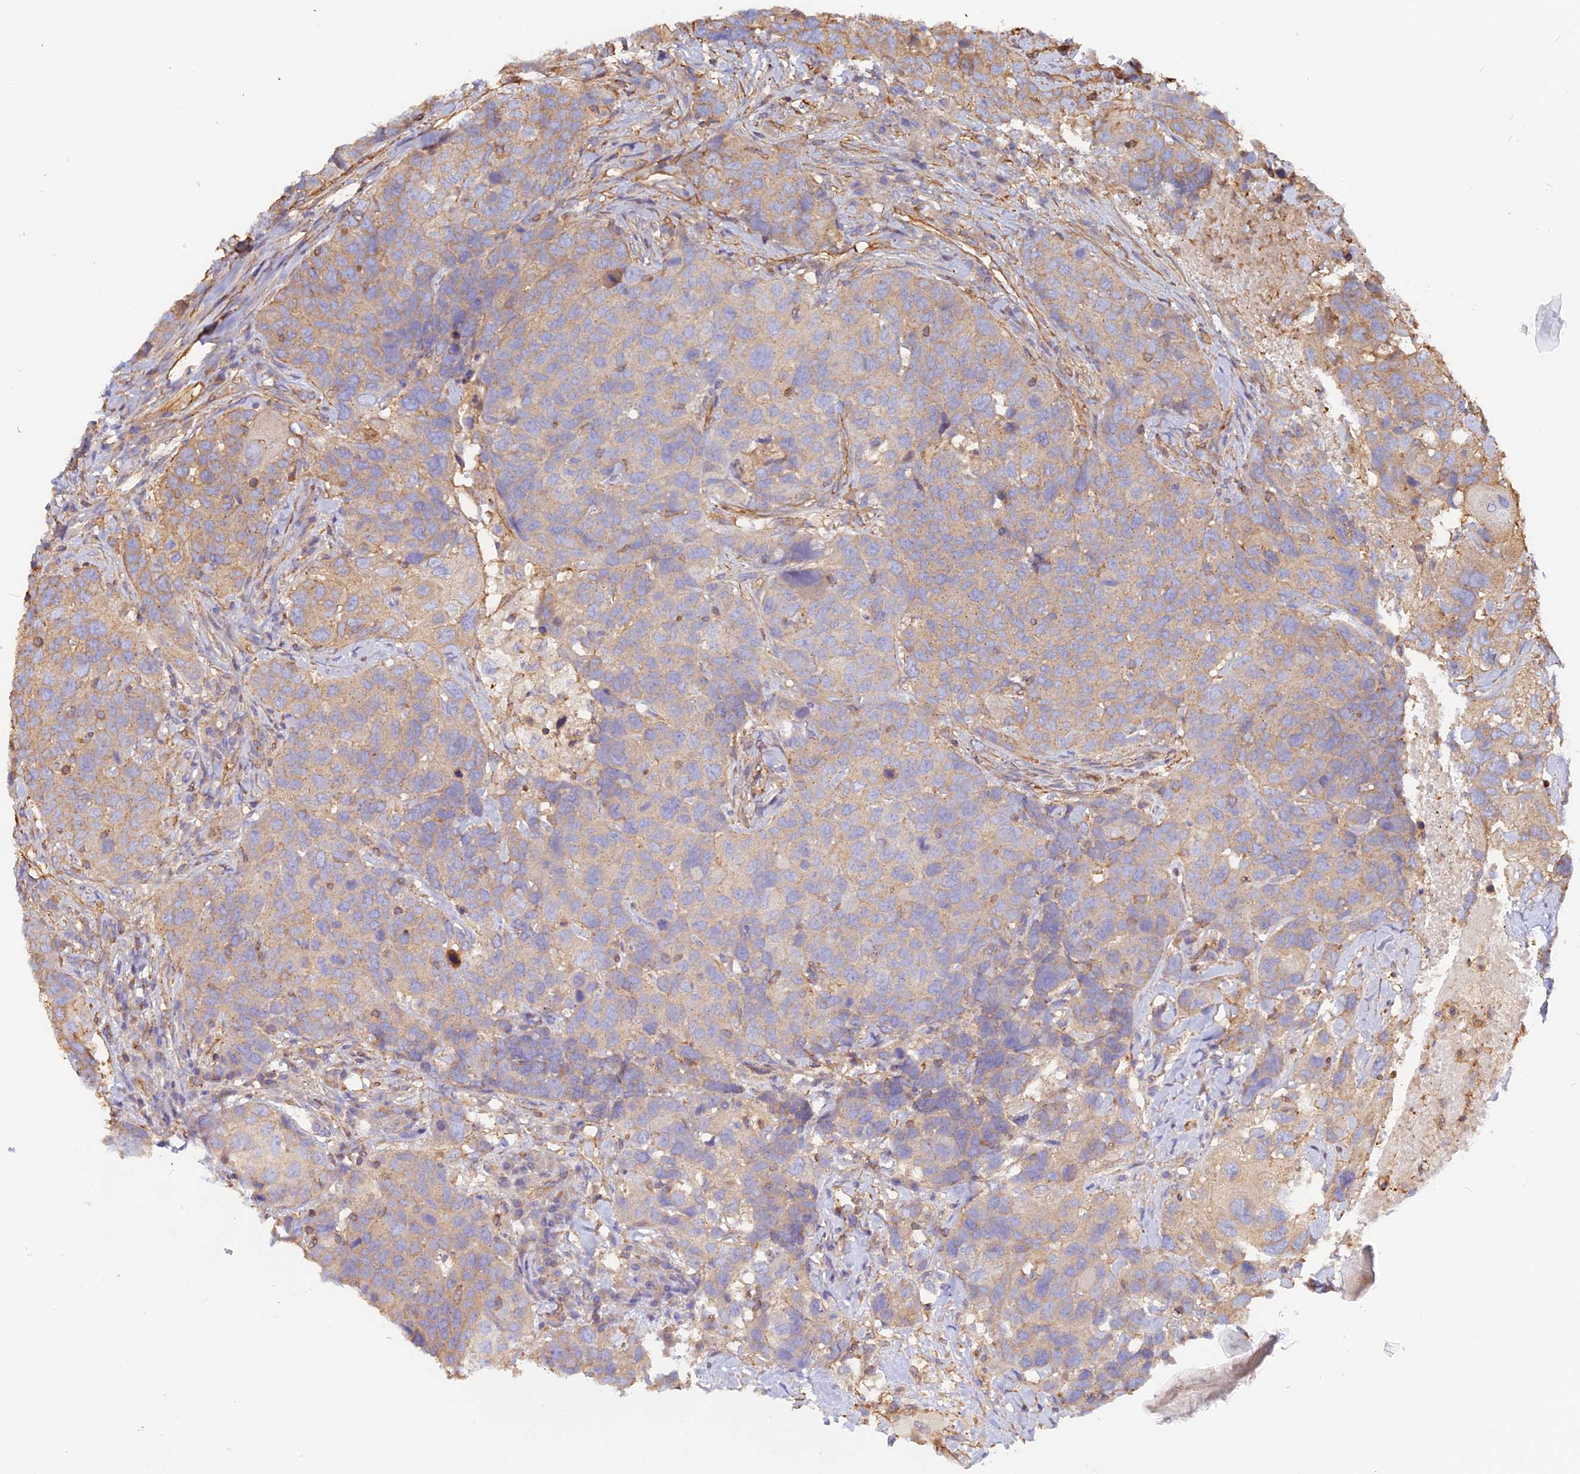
{"staining": {"intensity": "weak", "quantity": "<25%", "location": "cytoplasmic/membranous"}, "tissue": "head and neck cancer", "cell_type": "Tumor cells", "image_type": "cancer", "snomed": [{"axis": "morphology", "description": "Squamous cell carcinoma, NOS"}, {"axis": "topography", "description": "Head-Neck"}], "caption": "An IHC micrograph of head and neck squamous cell carcinoma is shown. There is no staining in tumor cells of head and neck squamous cell carcinoma. Nuclei are stained in blue.", "gene": "VPS18", "patient": {"sex": "male", "age": 66}}